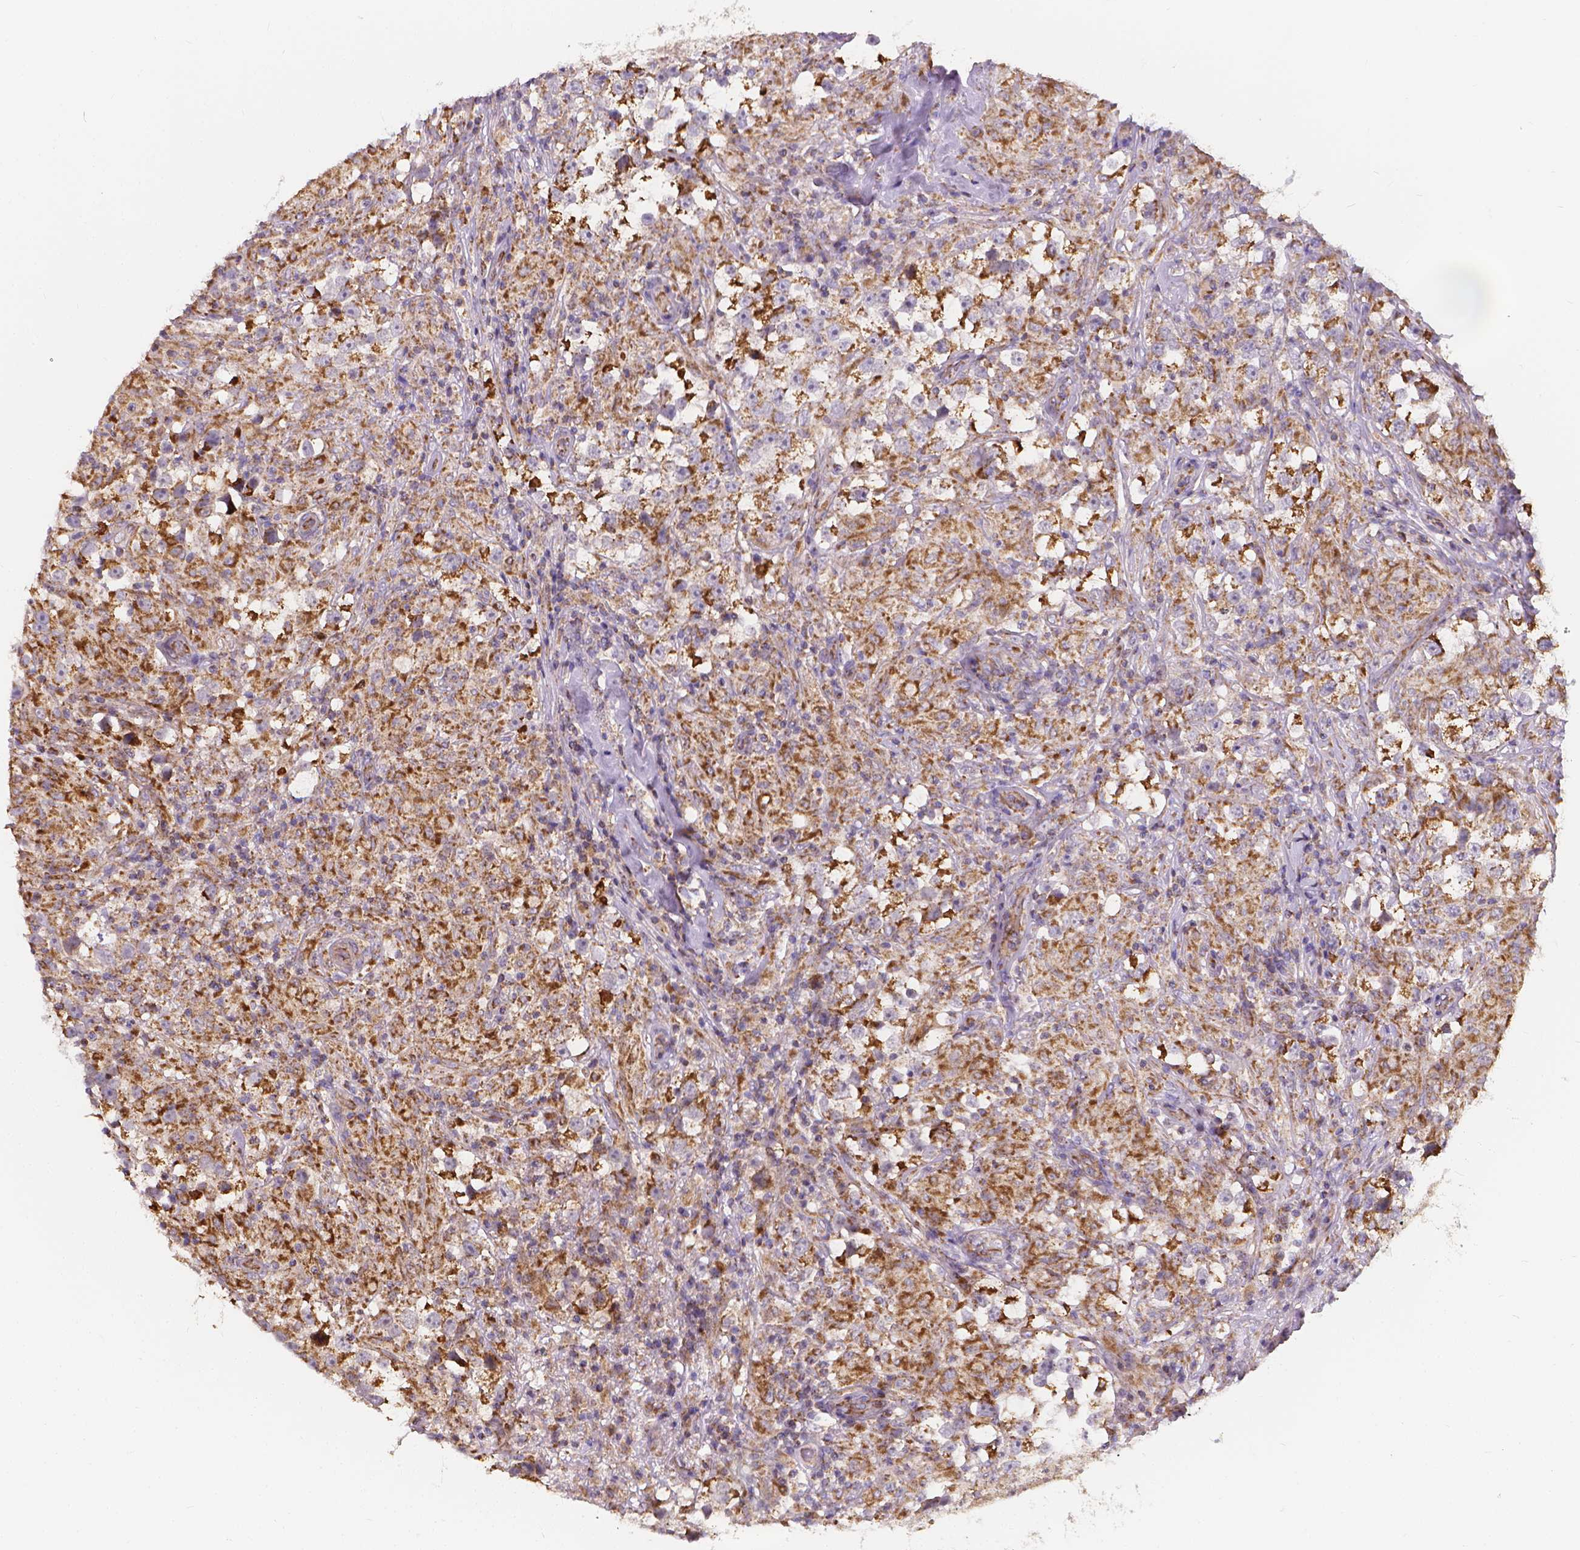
{"staining": {"intensity": "moderate", "quantity": ">75%", "location": "cytoplasmic/membranous"}, "tissue": "testis cancer", "cell_type": "Tumor cells", "image_type": "cancer", "snomed": [{"axis": "morphology", "description": "Seminoma, NOS"}, {"axis": "topography", "description": "Testis"}], "caption": "DAB (3,3'-diaminobenzidine) immunohistochemical staining of human testis cancer shows moderate cytoplasmic/membranous protein positivity in approximately >75% of tumor cells.", "gene": "SNCAIP", "patient": {"sex": "male", "age": 46}}